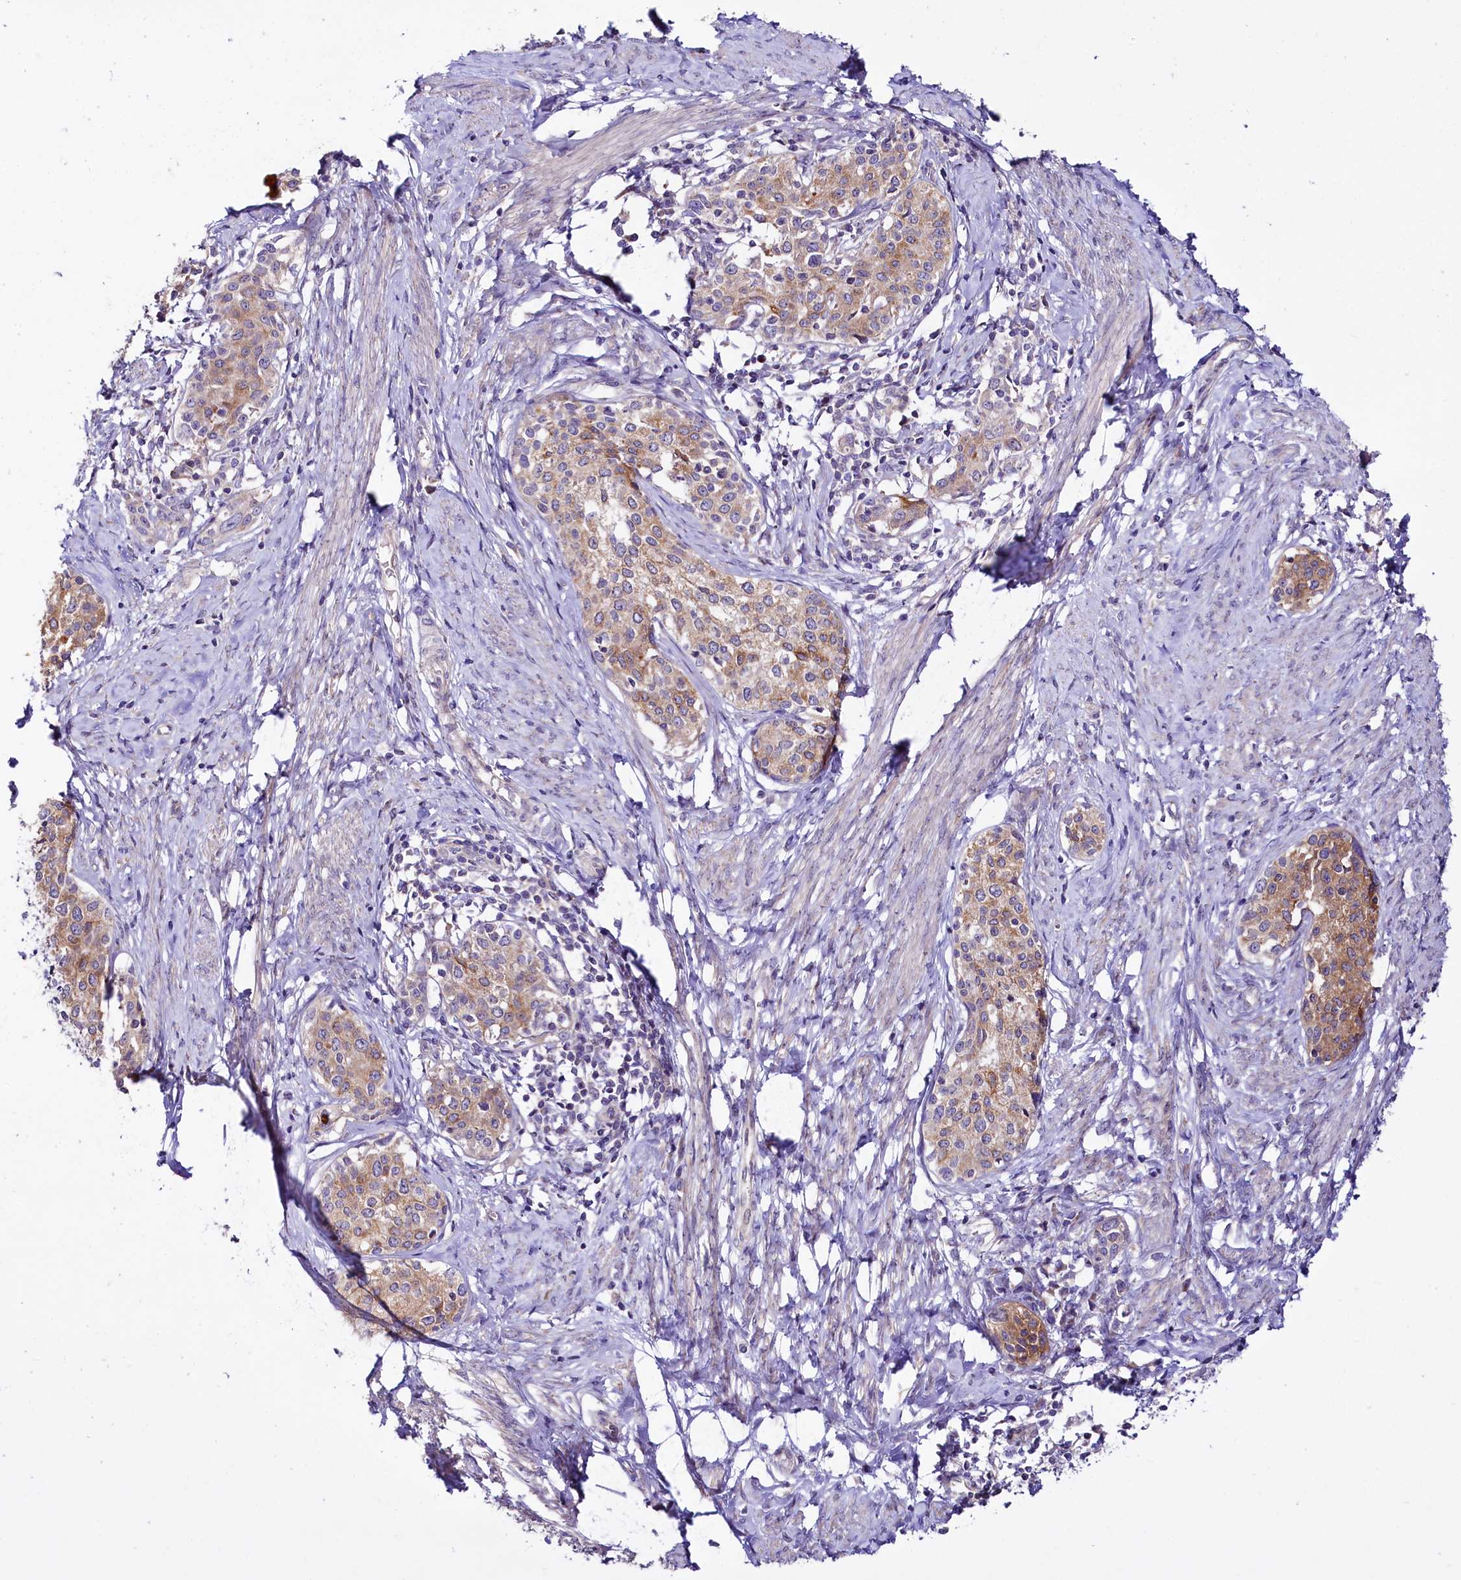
{"staining": {"intensity": "moderate", "quantity": ">75%", "location": "cytoplasmic/membranous"}, "tissue": "cervical cancer", "cell_type": "Tumor cells", "image_type": "cancer", "snomed": [{"axis": "morphology", "description": "Squamous cell carcinoma, NOS"}, {"axis": "morphology", "description": "Adenocarcinoma, NOS"}, {"axis": "topography", "description": "Cervix"}], "caption": "Protein staining demonstrates moderate cytoplasmic/membranous positivity in approximately >75% of tumor cells in cervical squamous cell carcinoma. (IHC, brightfield microscopy, high magnification).", "gene": "CEP295", "patient": {"sex": "female", "age": 52}}